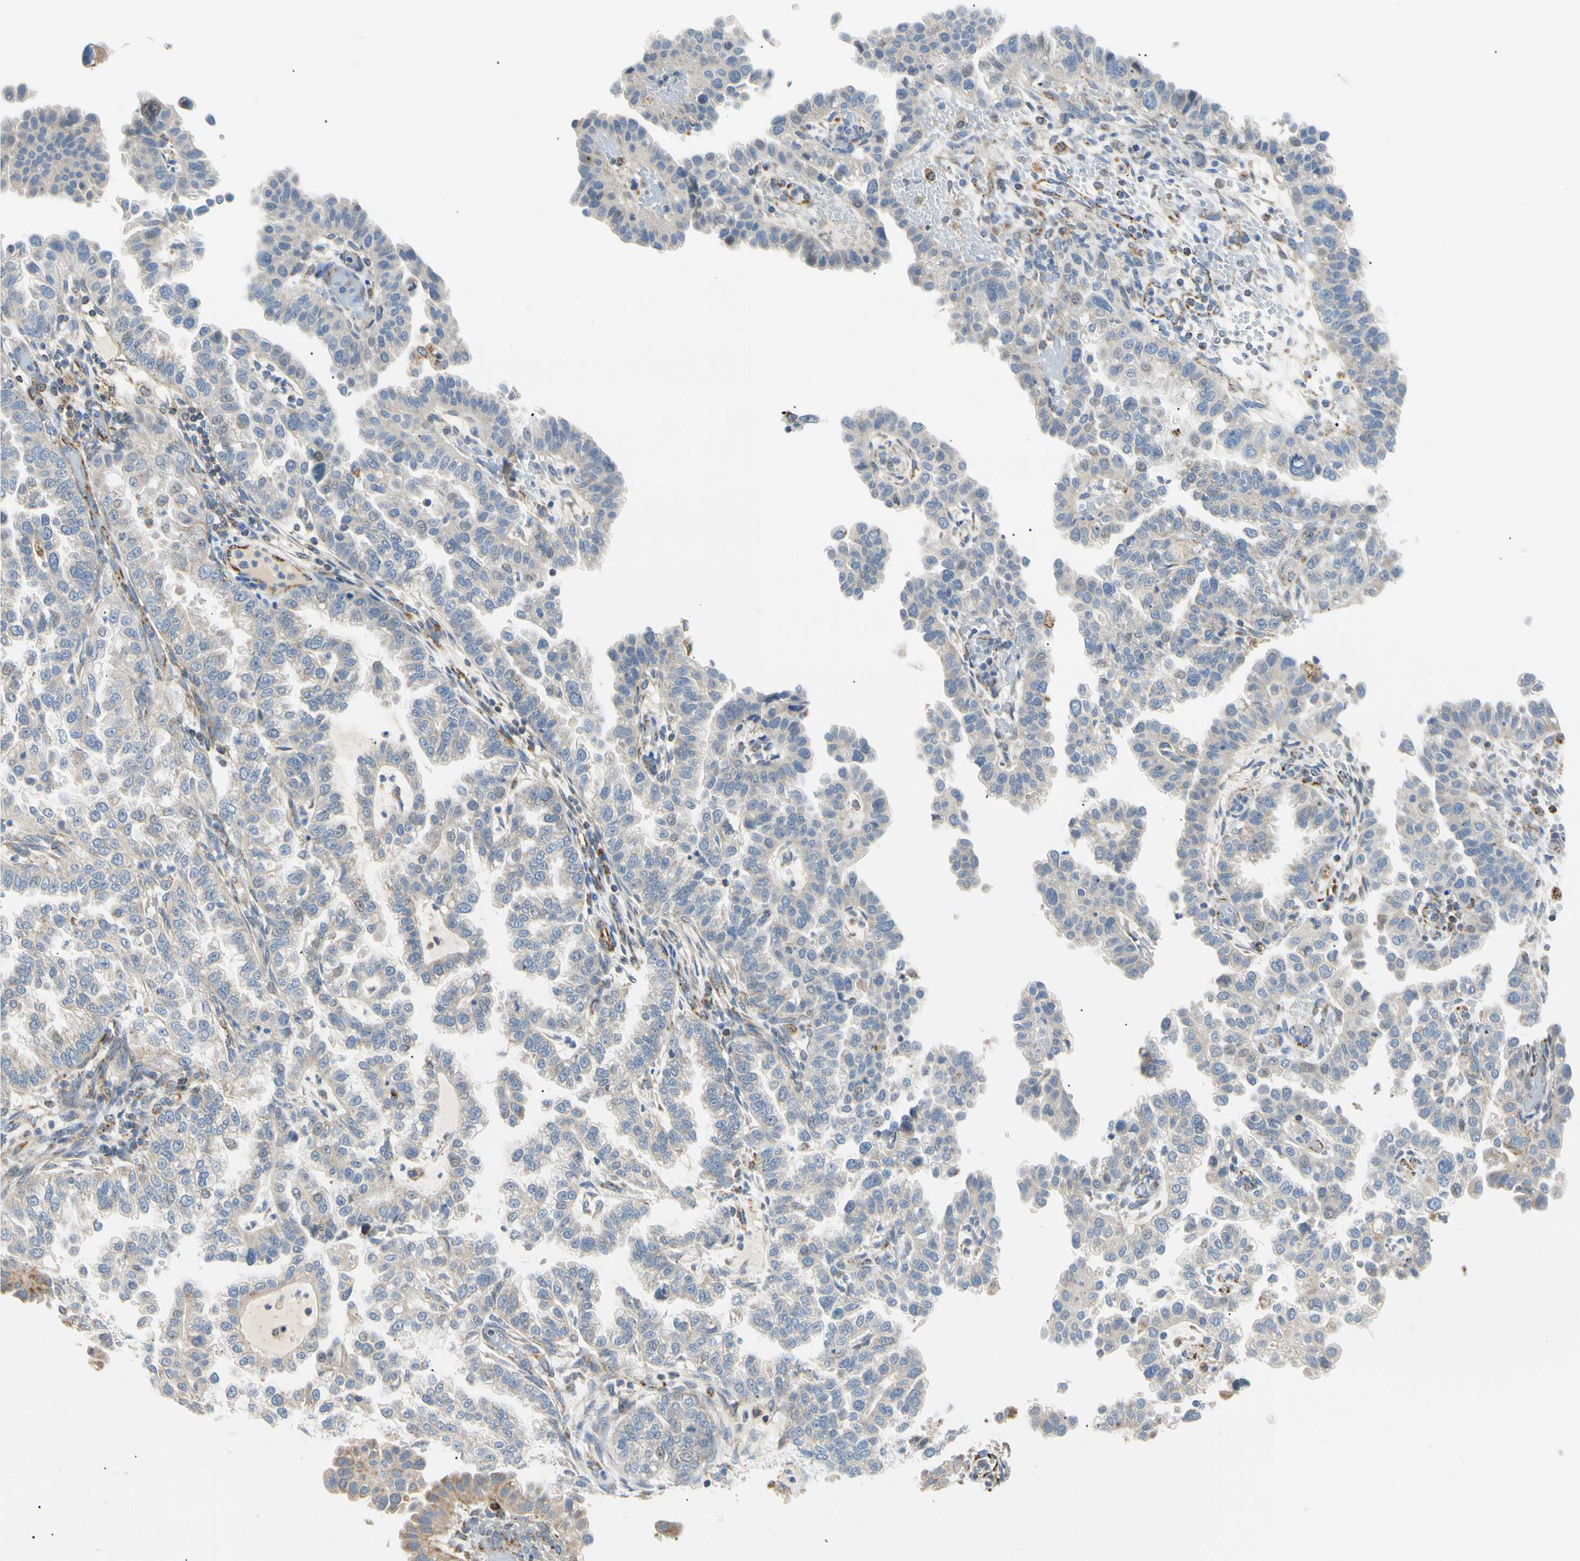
{"staining": {"intensity": "weak", "quantity": "25%-75%", "location": "cytoplasmic/membranous"}, "tissue": "endometrial cancer", "cell_type": "Tumor cells", "image_type": "cancer", "snomed": [{"axis": "morphology", "description": "Adenocarcinoma, NOS"}, {"axis": "topography", "description": "Endometrium"}], "caption": "Weak cytoplasmic/membranous positivity for a protein is present in approximately 25%-75% of tumor cells of endometrial adenocarcinoma using immunohistochemistry (IHC).", "gene": "ACAT1", "patient": {"sex": "female", "age": 85}}